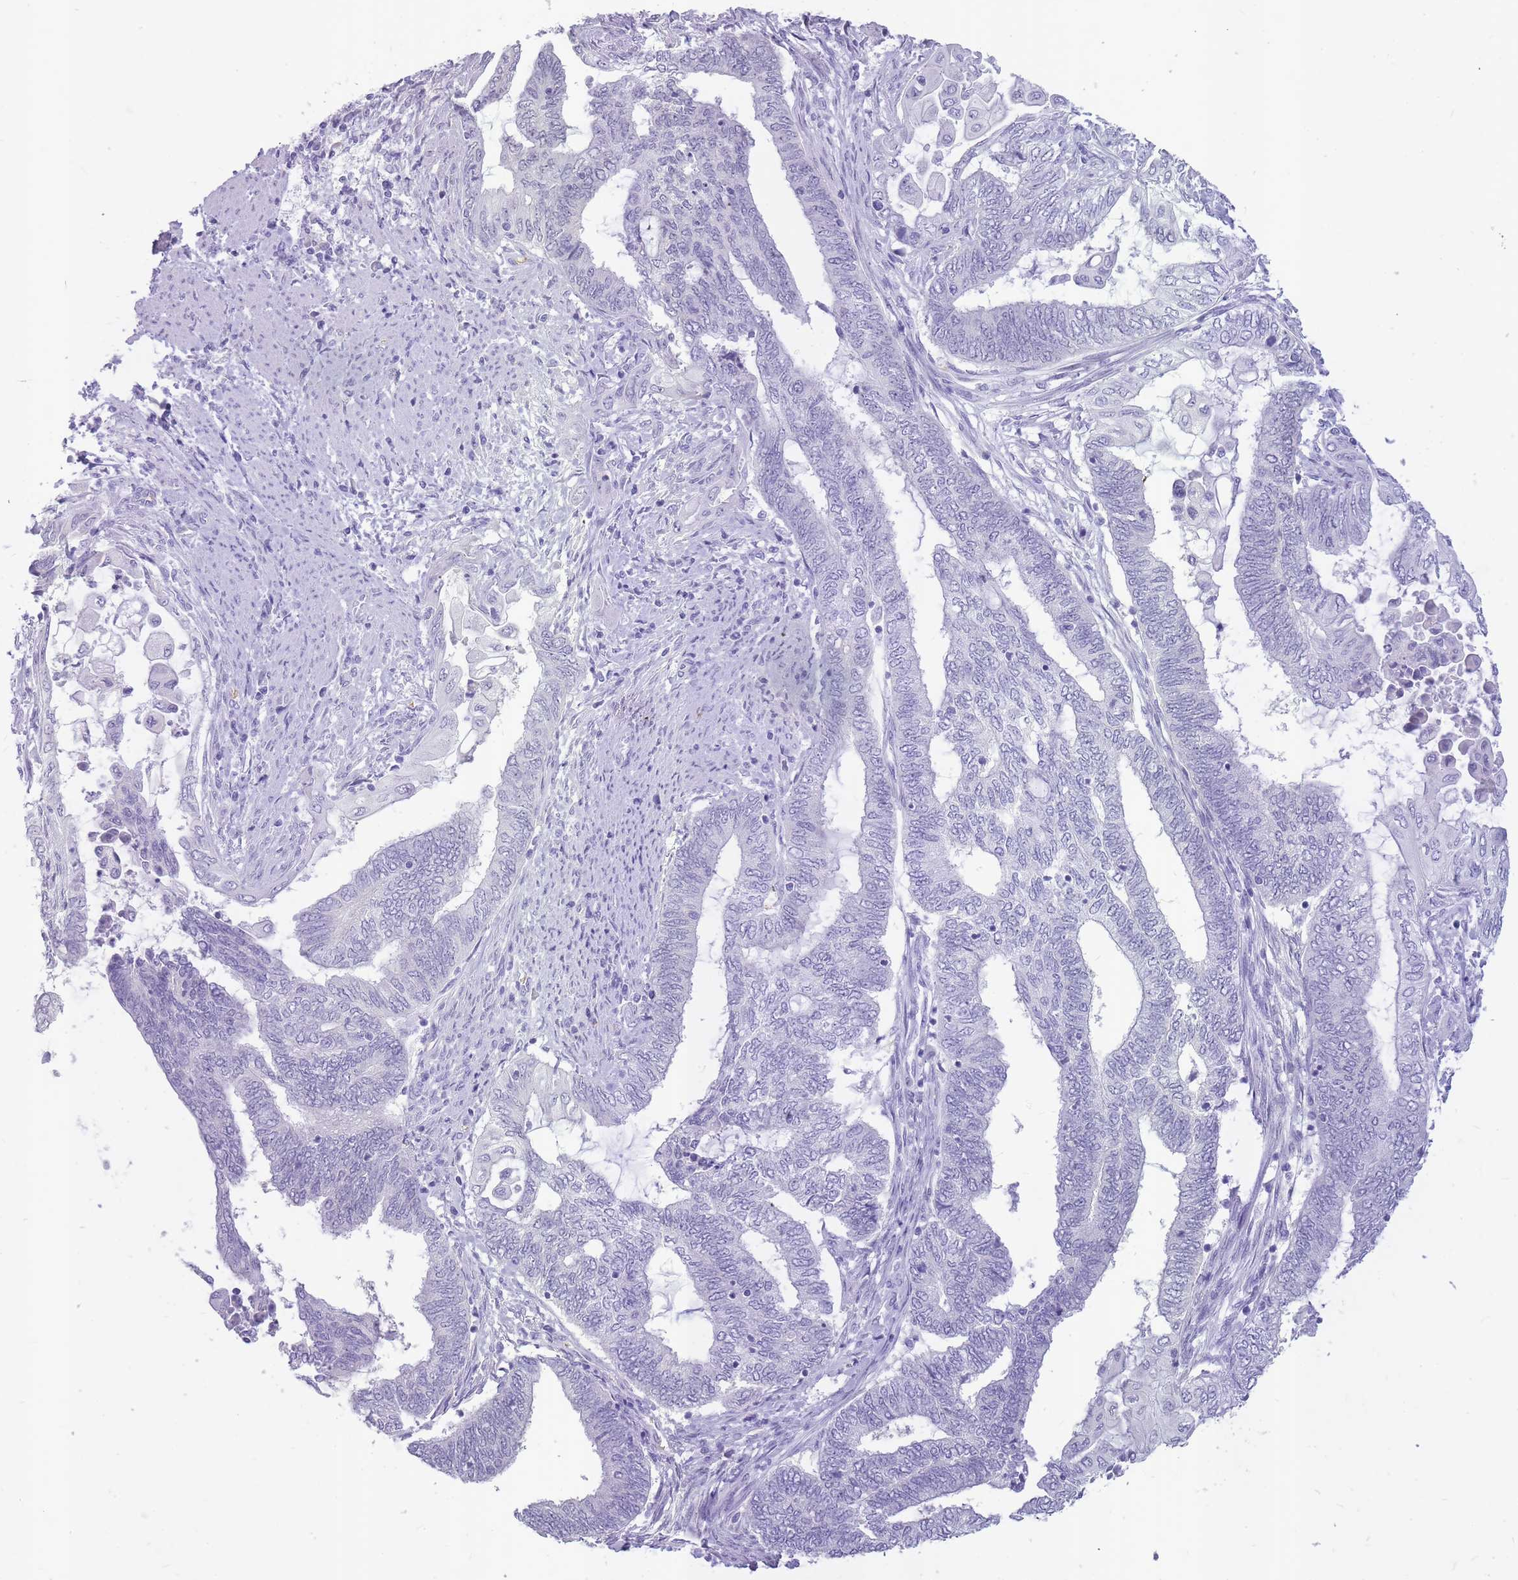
{"staining": {"intensity": "negative", "quantity": "none", "location": "none"}, "tissue": "endometrial cancer", "cell_type": "Tumor cells", "image_type": "cancer", "snomed": [{"axis": "morphology", "description": "Adenocarcinoma, NOS"}, {"axis": "topography", "description": "Uterus"}, {"axis": "topography", "description": "Endometrium"}], "caption": "IHC of human endometrial cancer displays no staining in tumor cells. (DAB immunohistochemistry with hematoxylin counter stain).", "gene": "INS", "patient": {"sex": "female", "age": 70}}